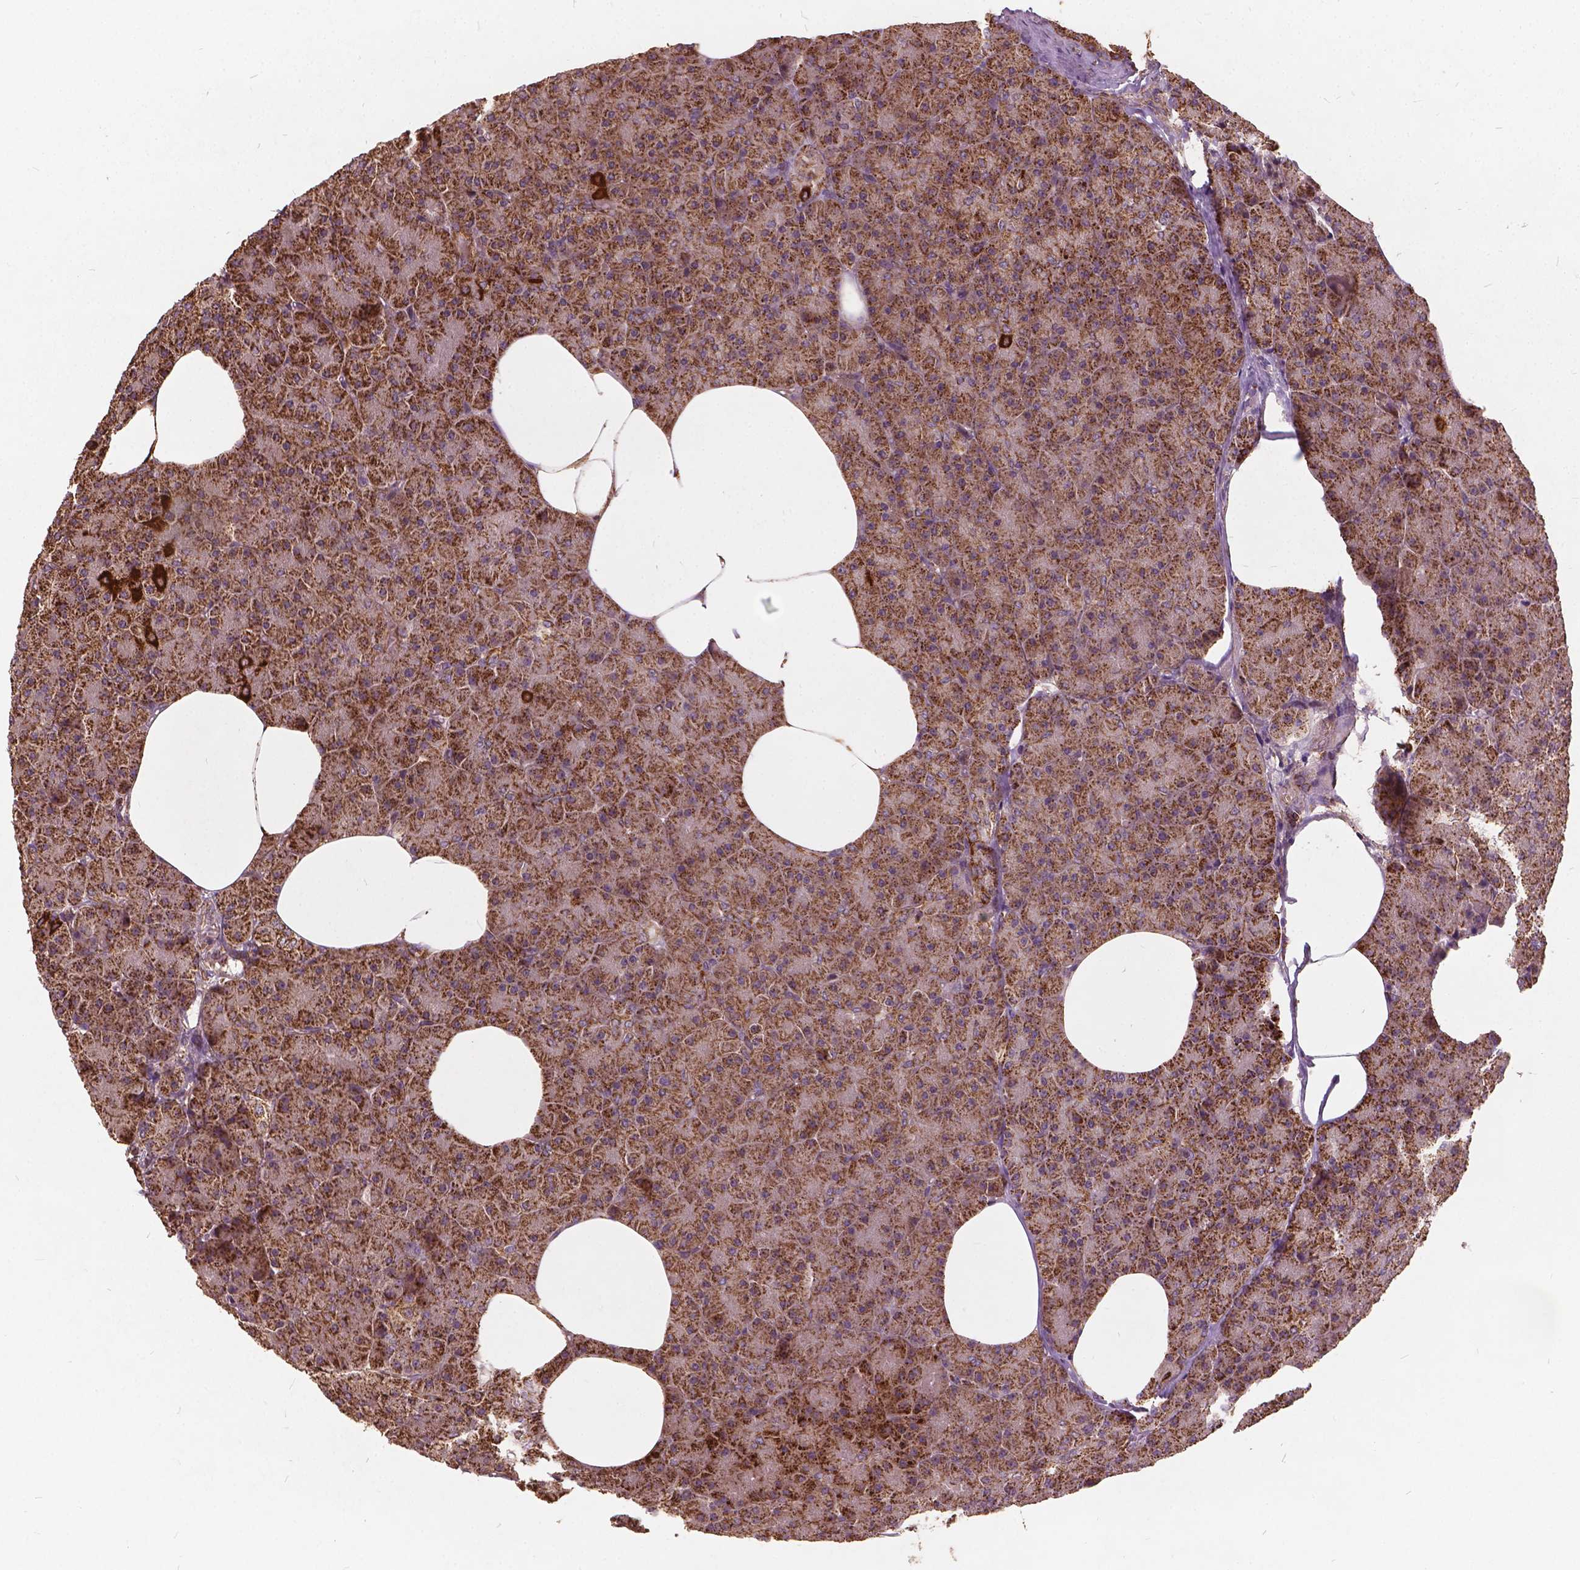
{"staining": {"intensity": "strong", "quantity": ">75%", "location": "cytoplasmic/membranous"}, "tissue": "pancreas", "cell_type": "Exocrine glandular cells", "image_type": "normal", "snomed": [{"axis": "morphology", "description": "Normal tissue, NOS"}, {"axis": "topography", "description": "Pancreas"}], "caption": "The image shows staining of normal pancreas, revealing strong cytoplasmic/membranous protein positivity (brown color) within exocrine glandular cells. The staining was performed using DAB to visualize the protein expression in brown, while the nuclei were stained in blue with hematoxylin (Magnification: 20x).", "gene": "UBXN2A", "patient": {"sex": "female", "age": 45}}